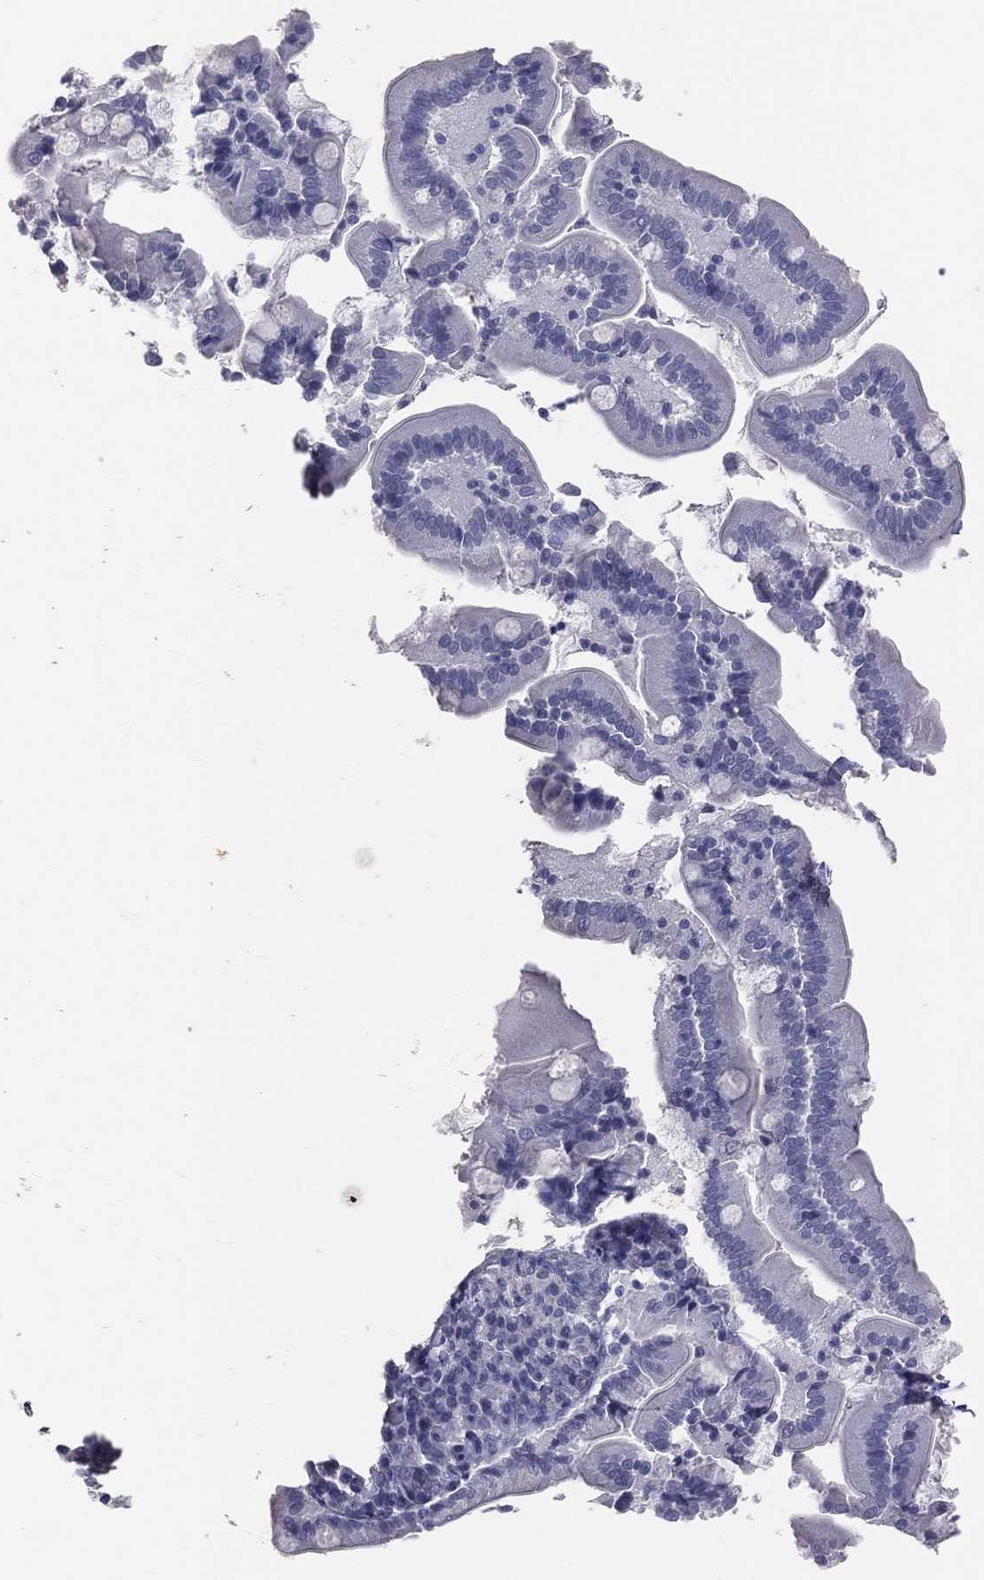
{"staining": {"intensity": "negative", "quantity": "none", "location": "none"}, "tissue": "adipose tissue", "cell_type": "Adipocytes", "image_type": "normal", "snomed": [{"axis": "morphology", "description": "Normal tissue, NOS"}, {"axis": "topography", "description": "Smooth muscle"}, {"axis": "topography", "description": "Duodenum"}, {"axis": "topography", "description": "Peripheral nerve tissue"}], "caption": "A high-resolution photomicrograph shows immunohistochemistry (IHC) staining of normal adipose tissue, which displays no significant expression in adipocytes.", "gene": "TFPI2", "patient": {"sex": "female", "age": 61}}